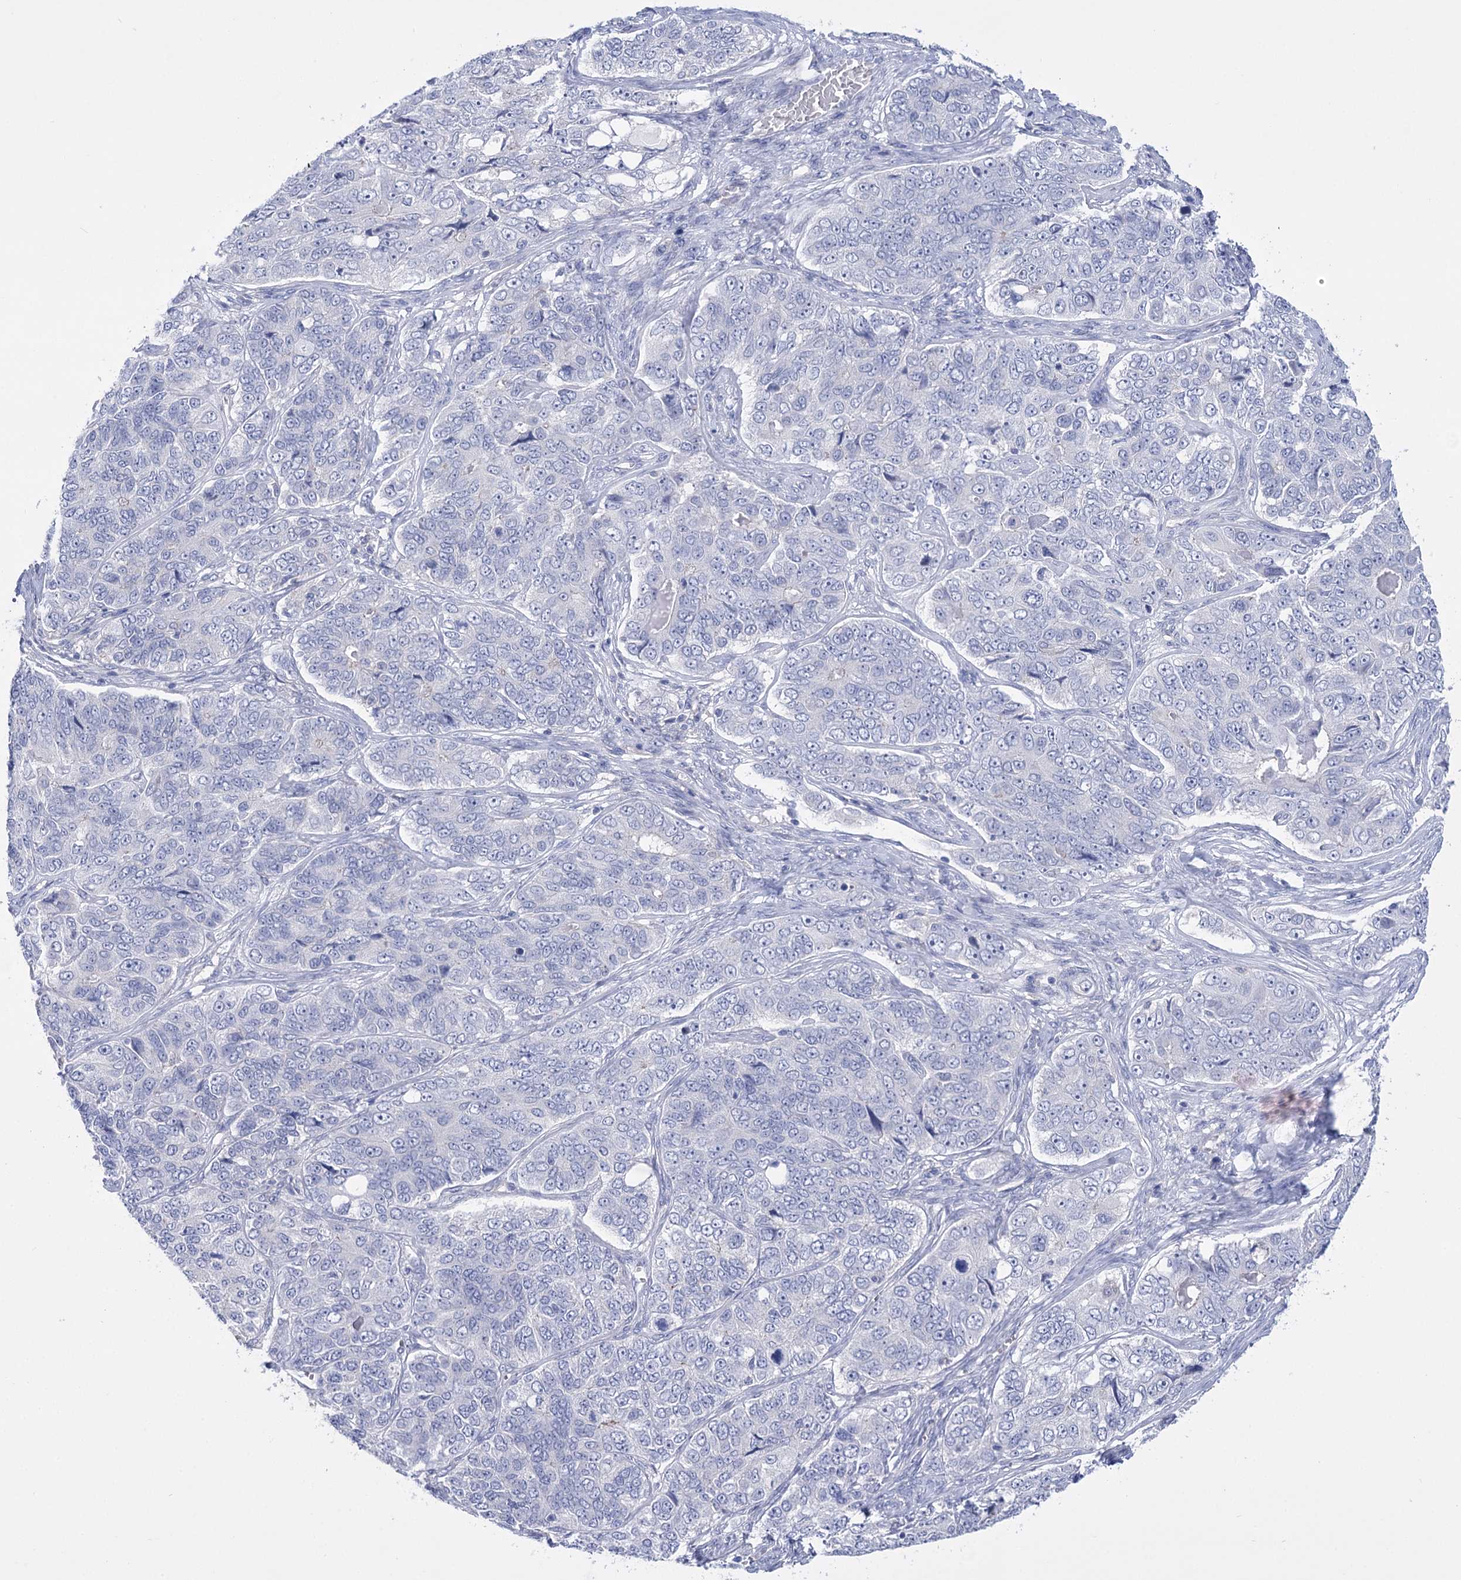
{"staining": {"intensity": "negative", "quantity": "none", "location": "none"}, "tissue": "ovarian cancer", "cell_type": "Tumor cells", "image_type": "cancer", "snomed": [{"axis": "morphology", "description": "Carcinoma, endometroid"}, {"axis": "topography", "description": "Ovary"}], "caption": "IHC micrograph of neoplastic tissue: ovarian cancer (endometroid carcinoma) stained with DAB exhibits no significant protein staining in tumor cells.", "gene": "LRRC34", "patient": {"sex": "female", "age": 51}}